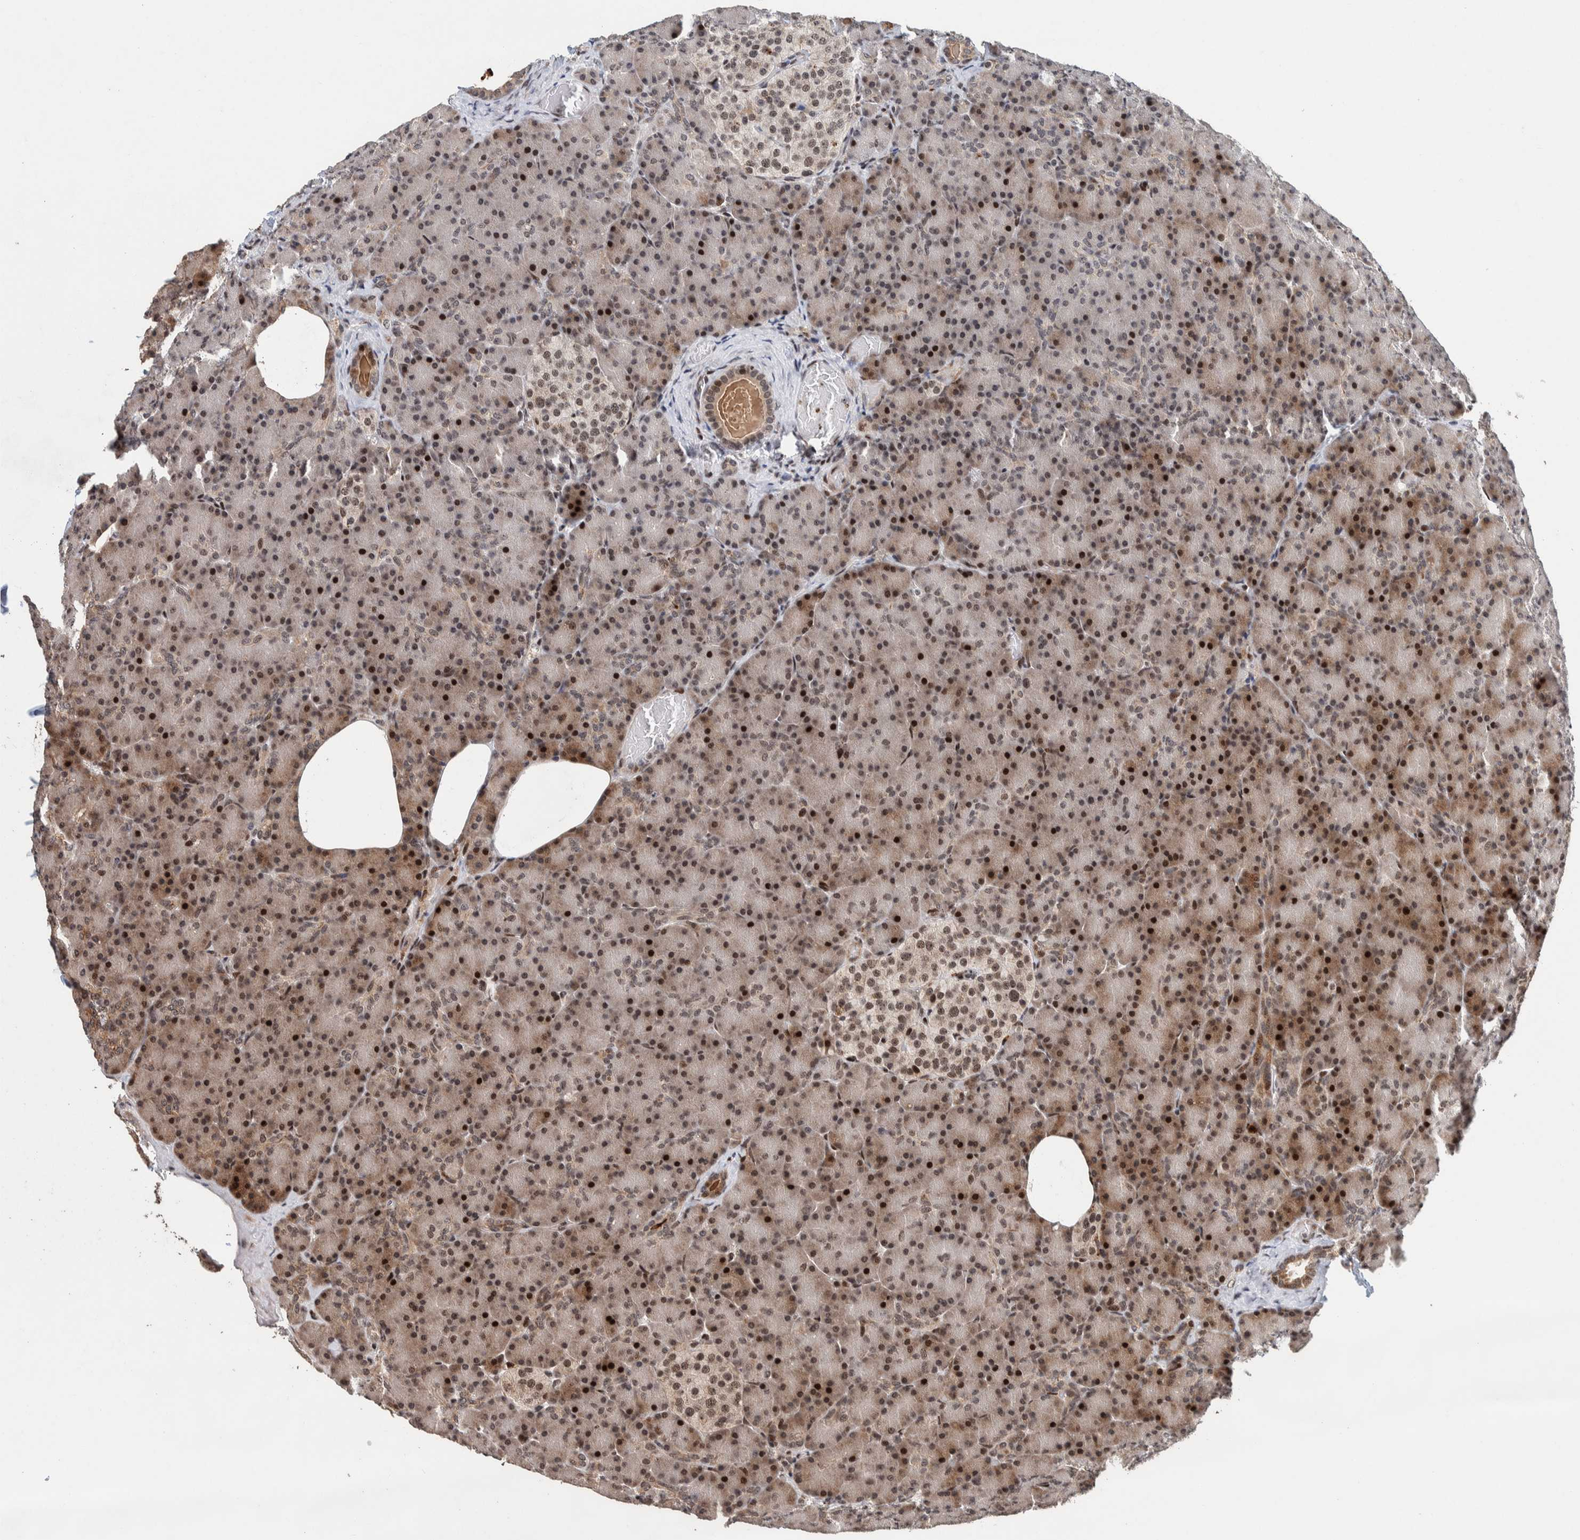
{"staining": {"intensity": "strong", "quantity": ">75%", "location": "nuclear"}, "tissue": "pancreas", "cell_type": "Exocrine glandular cells", "image_type": "normal", "snomed": [{"axis": "morphology", "description": "Normal tissue, NOS"}, {"axis": "topography", "description": "Pancreas"}], "caption": "IHC image of benign pancreas stained for a protein (brown), which exhibits high levels of strong nuclear positivity in about >75% of exocrine glandular cells.", "gene": "CHD4", "patient": {"sex": "female", "age": 43}}